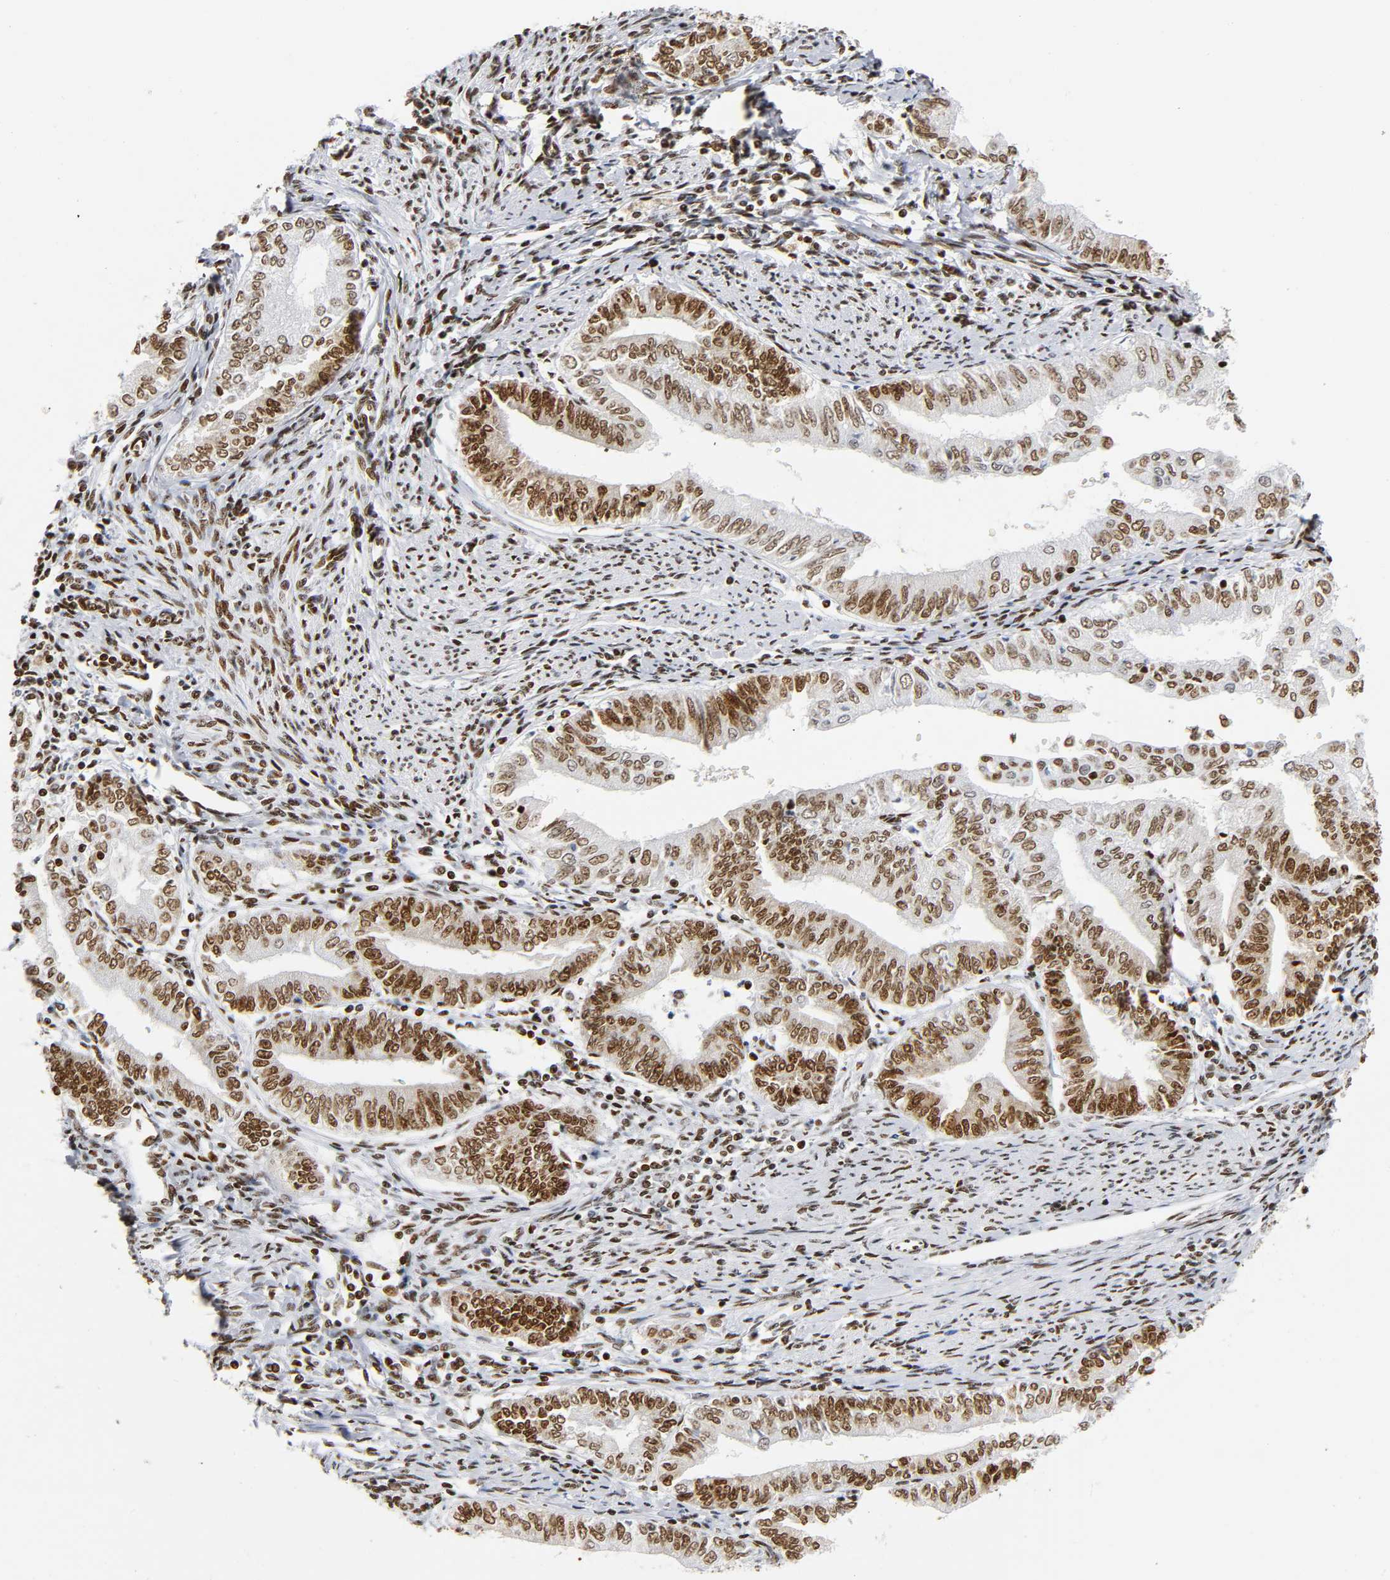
{"staining": {"intensity": "strong", "quantity": ">75%", "location": "nuclear"}, "tissue": "endometrial cancer", "cell_type": "Tumor cells", "image_type": "cancer", "snomed": [{"axis": "morphology", "description": "Adenocarcinoma, NOS"}, {"axis": "topography", "description": "Endometrium"}], "caption": "The immunohistochemical stain shows strong nuclear positivity in tumor cells of endometrial cancer tissue.", "gene": "UBTF", "patient": {"sex": "female", "age": 66}}